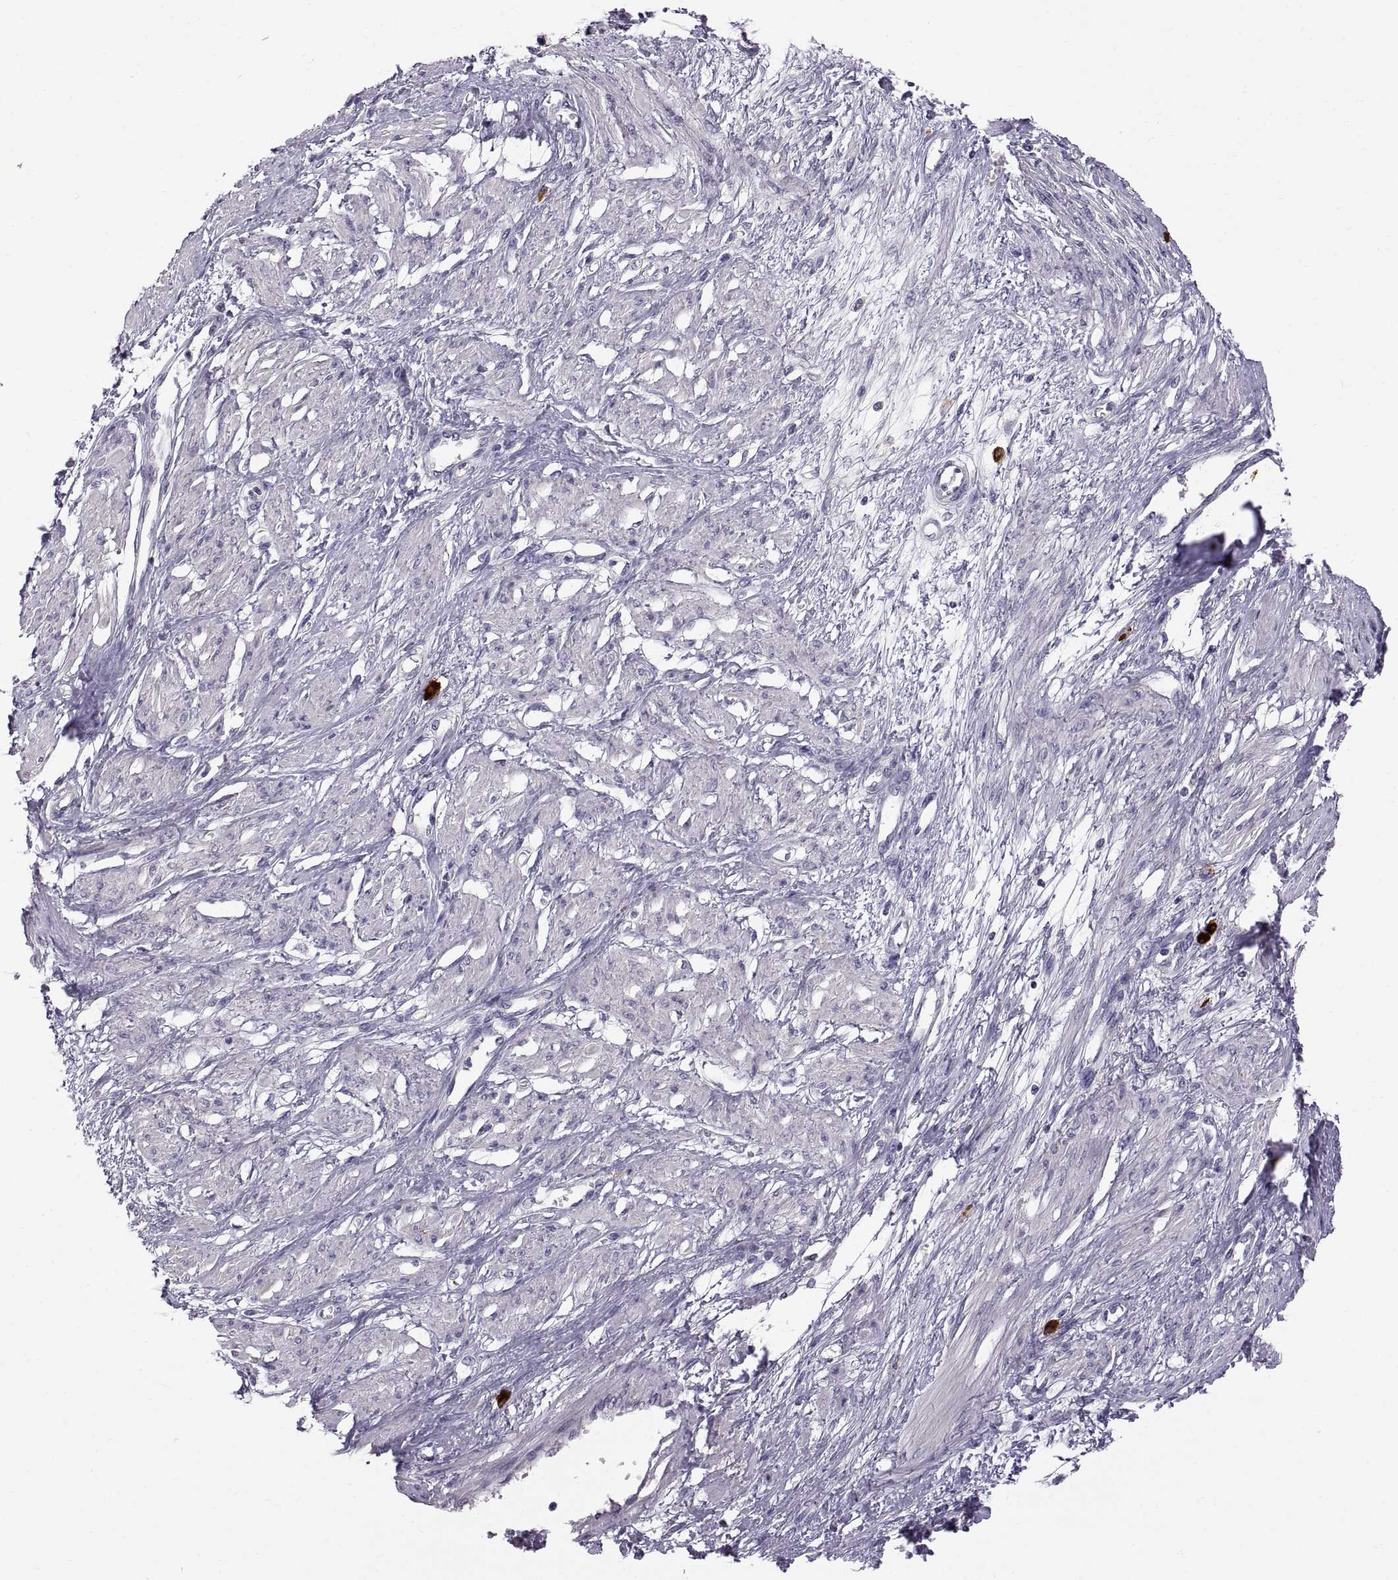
{"staining": {"intensity": "negative", "quantity": "none", "location": "none"}, "tissue": "smooth muscle", "cell_type": "Smooth muscle cells", "image_type": "normal", "snomed": [{"axis": "morphology", "description": "Normal tissue, NOS"}, {"axis": "topography", "description": "Smooth muscle"}, {"axis": "topography", "description": "Uterus"}], "caption": "Immunohistochemistry (IHC) micrograph of unremarkable smooth muscle: smooth muscle stained with DAB demonstrates no significant protein expression in smooth muscle cells. Nuclei are stained in blue.", "gene": "WFDC8", "patient": {"sex": "female", "age": 39}}